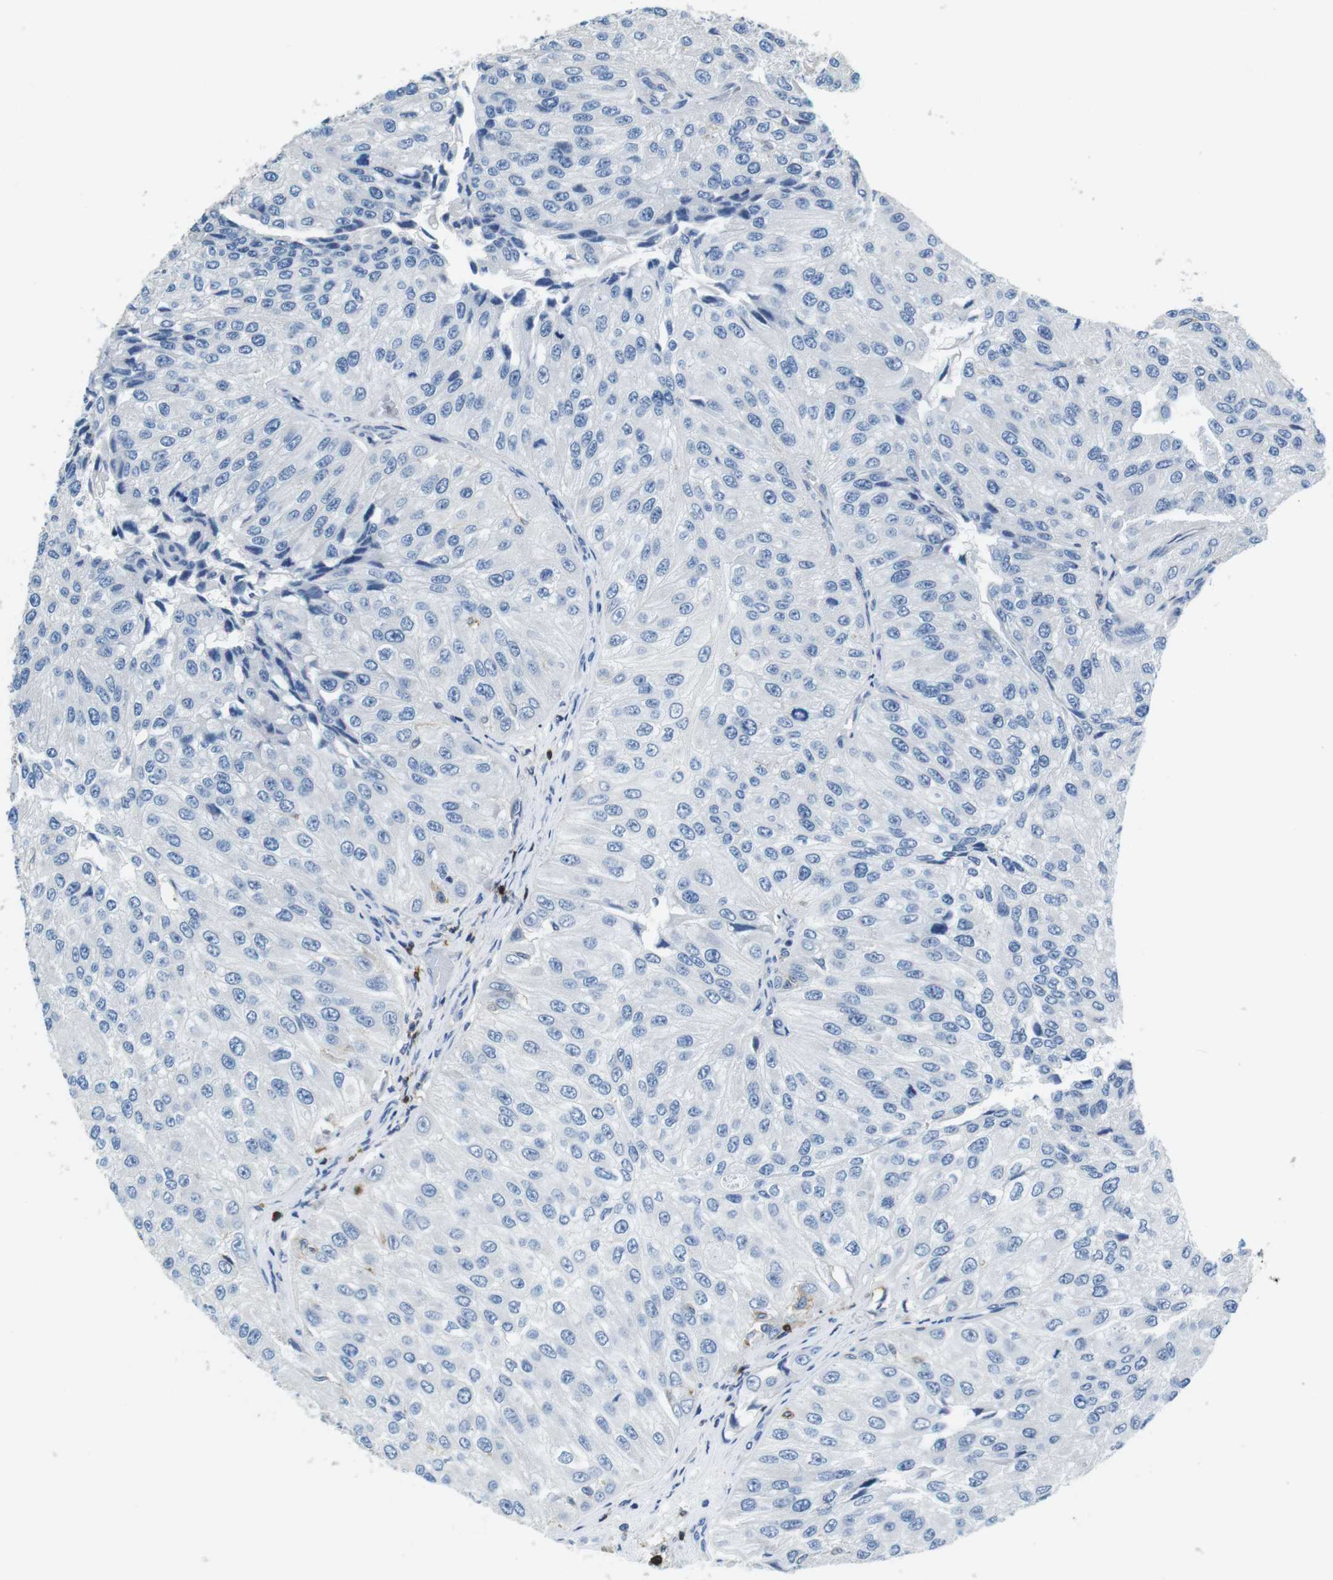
{"staining": {"intensity": "negative", "quantity": "none", "location": "none"}, "tissue": "urothelial cancer", "cell_type": "Tumor cells", "image_type": "cancer", "snomed": [{"axis": "morphology", "description": "Urothelial carcinoma, High grade"}, {"axis": "topography", "description": "Kidney"}, {"axis": "topography", "description": "Urinary bladder"}], "caption": "The immunohistochemistry (IHC) micrograph has no significant positivity in tumor cells of urothelial cancer tissue.", "gene": "CD6", "patient": {"sex": "male", "age": 77}}